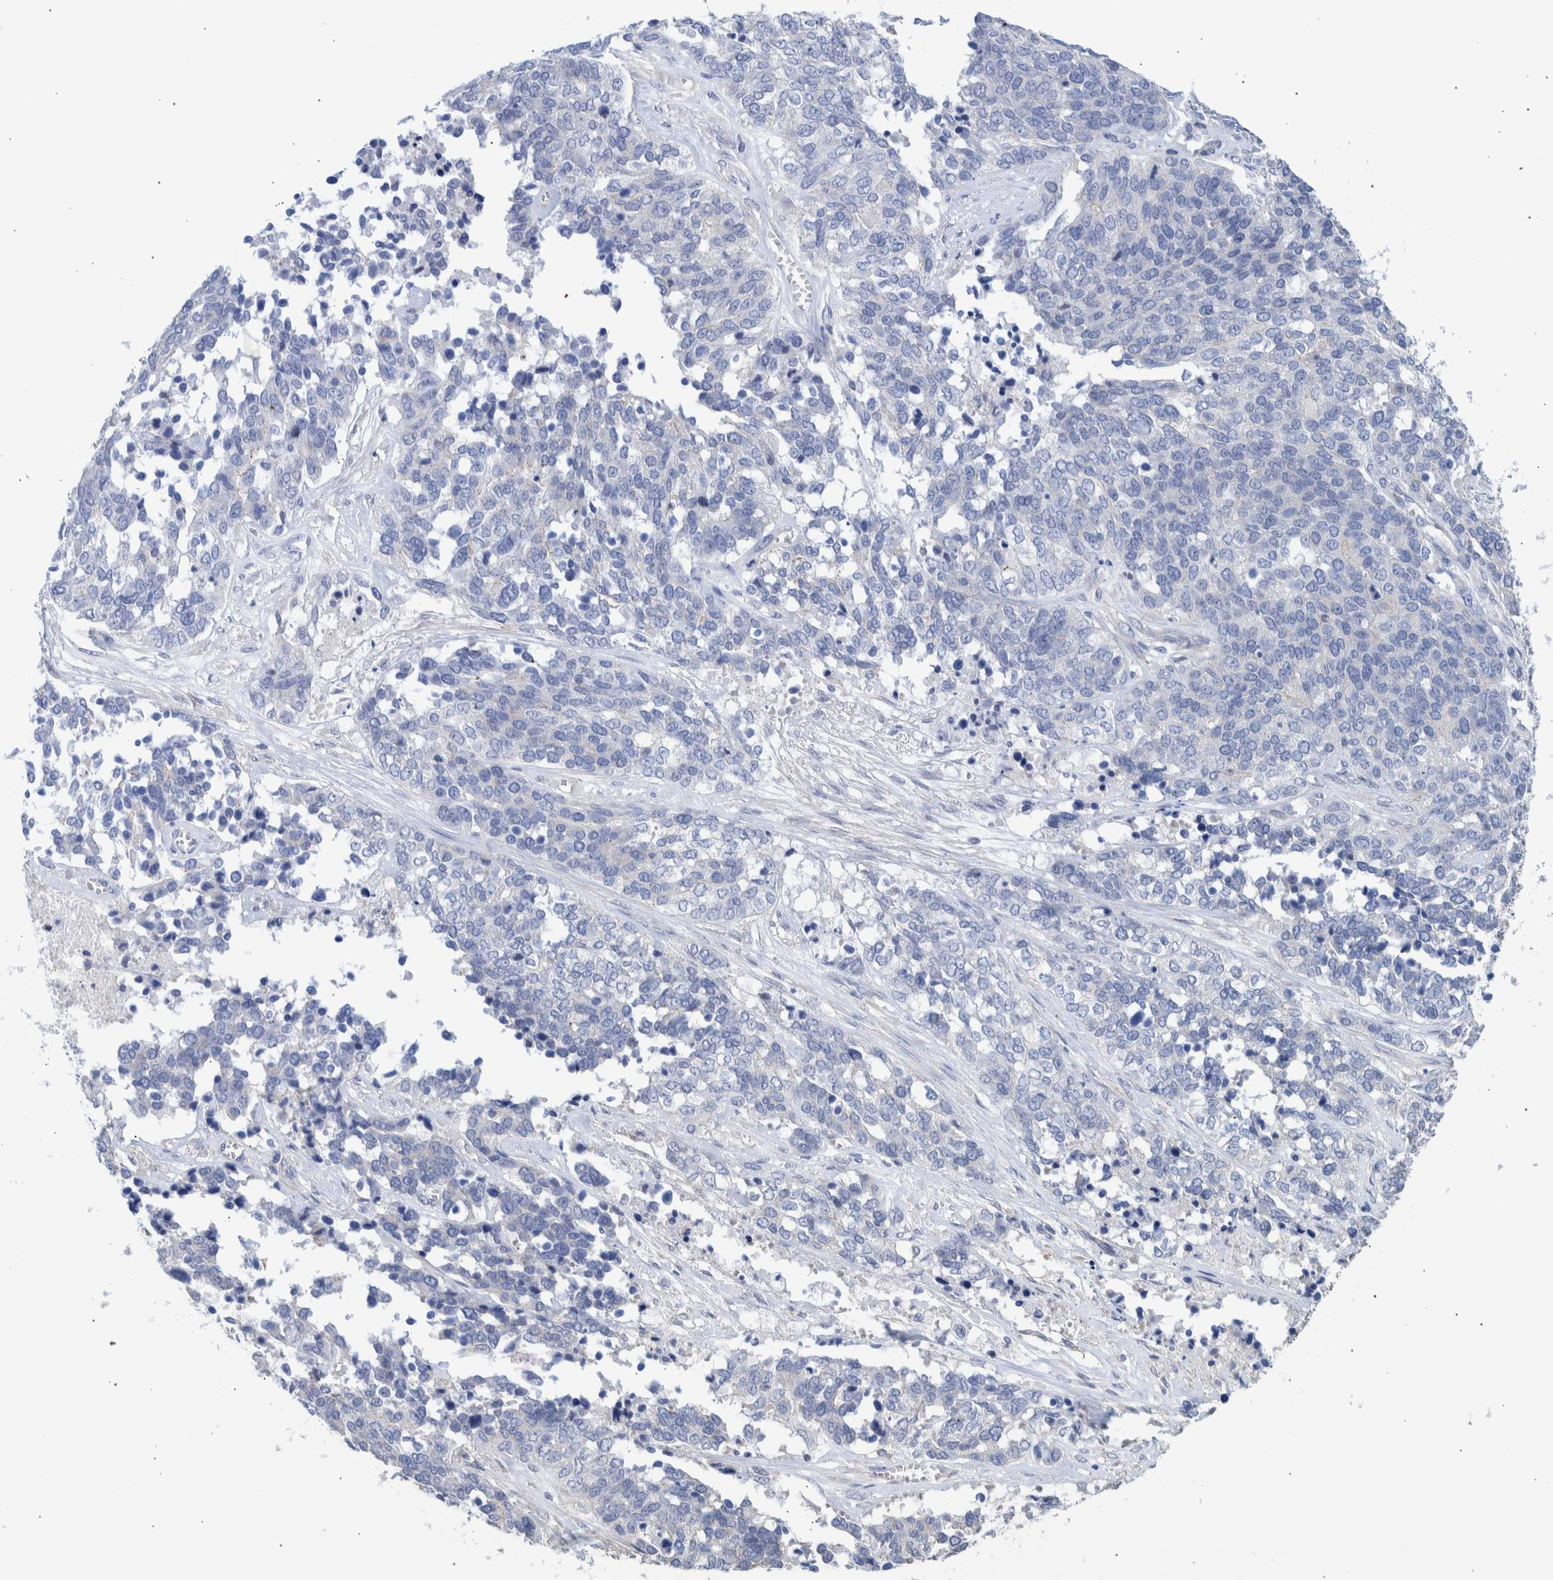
{"staining": {"intensity": "negative", "quantity": "none", "location": "none"}, "tissue": "ovarian cancer", "cell_type": "Tumor cells", "image_type": "cancer", "snomed": [{"axis": "morphology", "description": "Cystadenocarcinoma, serous, NOS"}, {"axis": "topography", "description": "Ovary"}], "caption": "Ovarian cancer (serous cystadenocarcinoma) stained for a protein using IHC displays no positivity tumor cells.", "gene": "PPP3CC", "patient": {"sex": "female", "age": 44}}